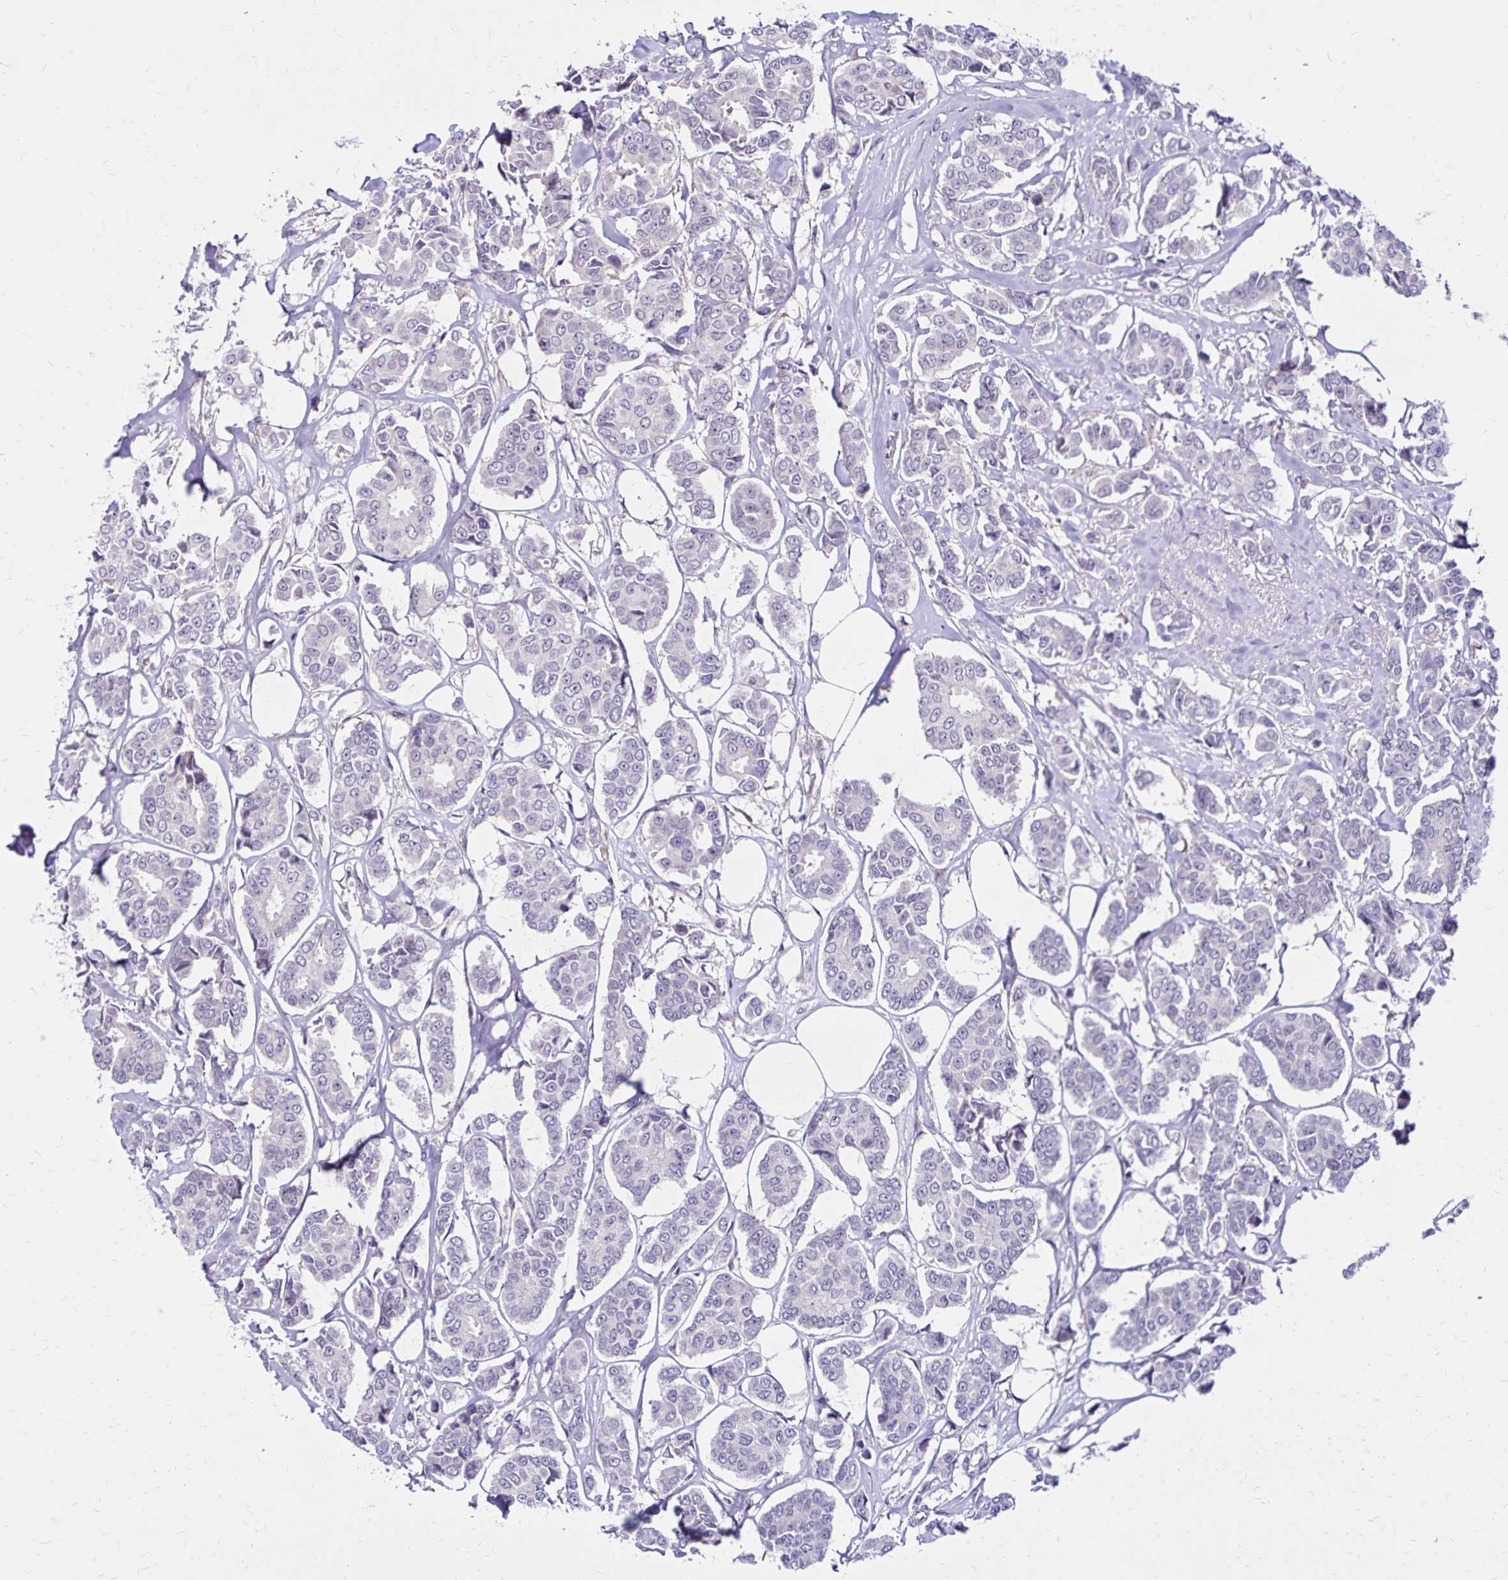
{"staining": {"intensity": "negative", "quantity": "none", "location": "none"}, "tissue": "breast cancer", "cell_type": "Tumor cells", "image_type": "cancer", "snomed": [{"axis": "morphology", "description": "Duct carcinoma"}, {"axis": "topography", "description": "Breast"}], "caption": "This is a photomicrograph of immunohistochemistry (IHC) staining of breast cancer (infiltrating ductal carcinoma), which shows no expression in tumor cells.", "gene": "FSD1", "patient": {"sex": "female", "age": 94}}